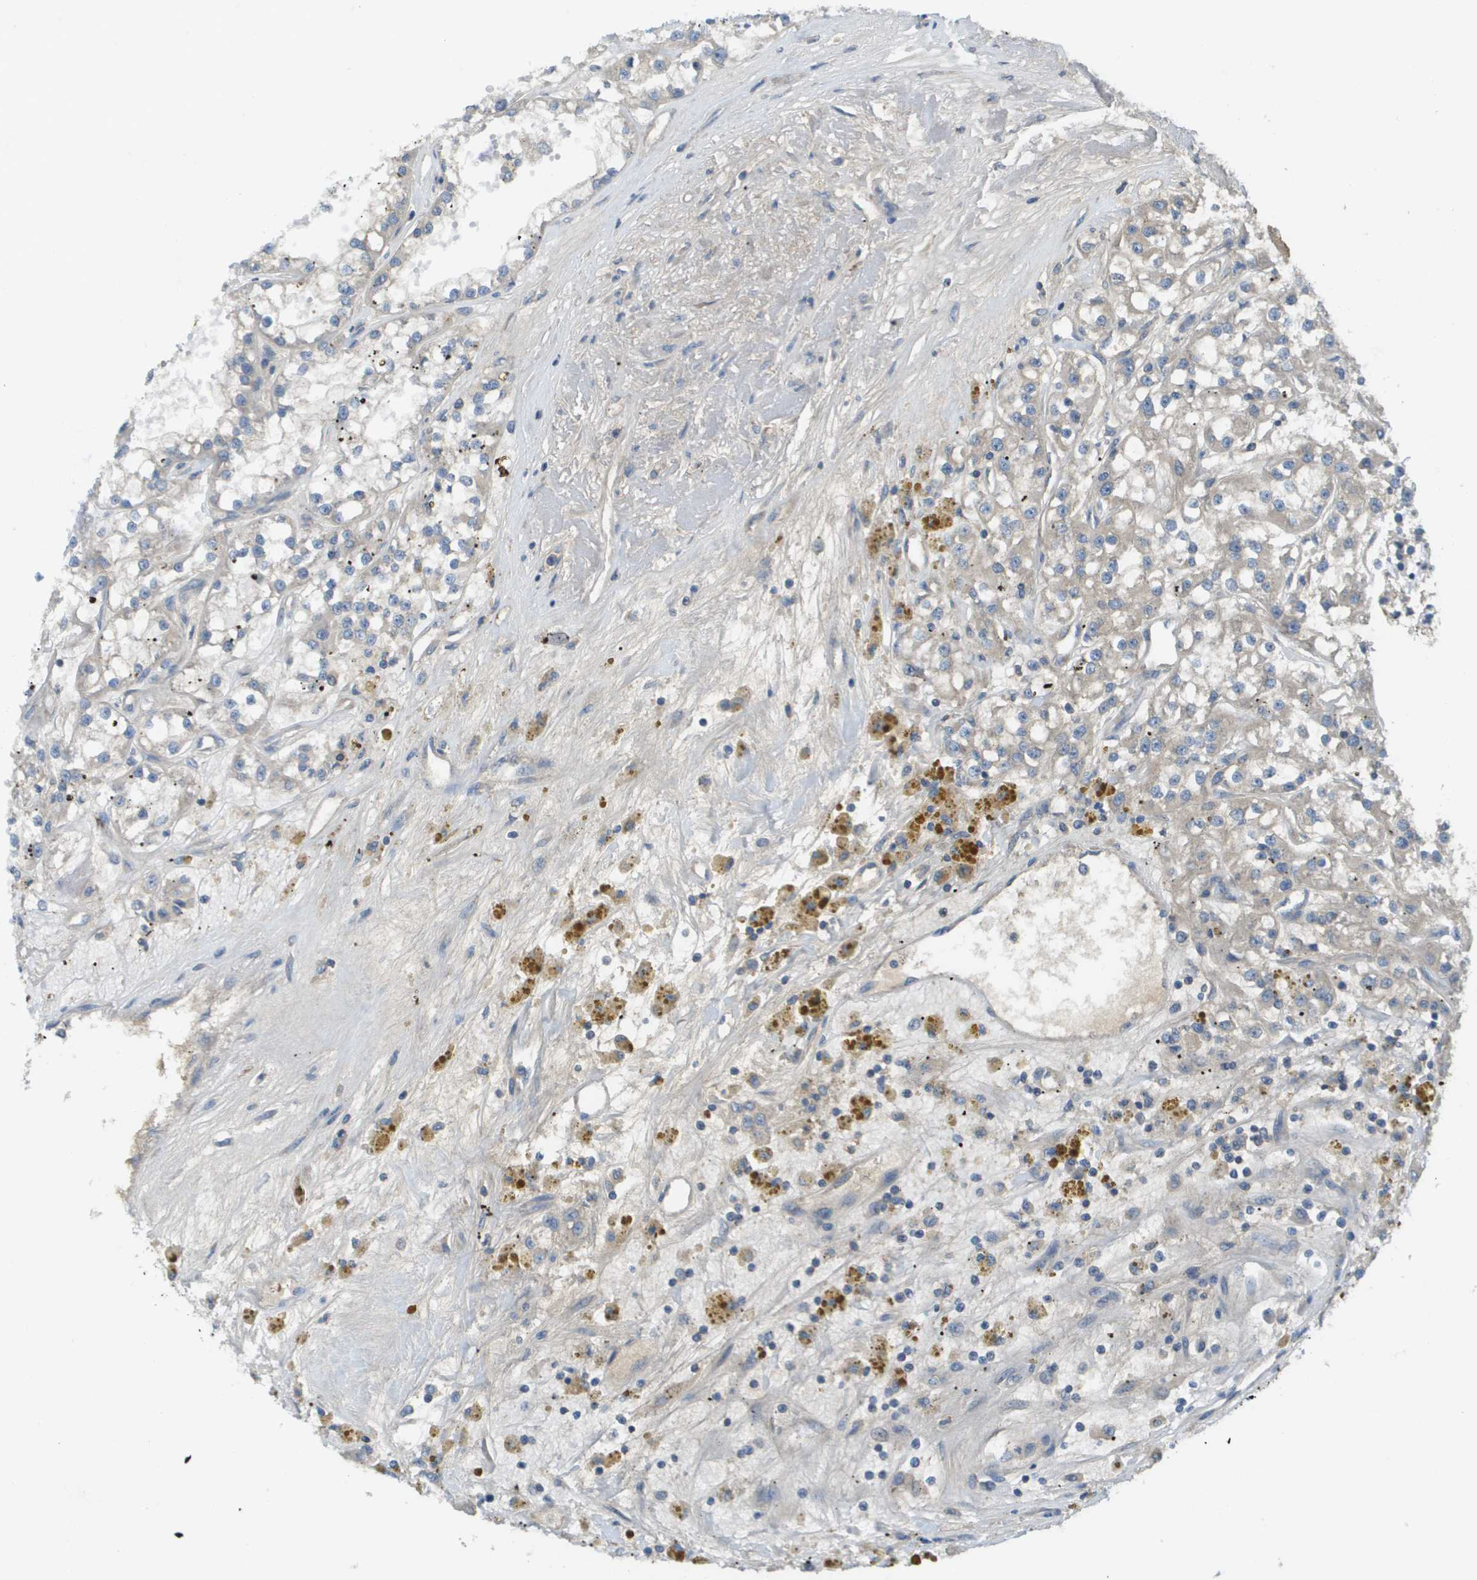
{"staining": {"intensity": "negative", "quantity": "none", "location": "none"}, "tissue": "renal cancer", "cell_type": "Tumor cells", "image_type": "cancer", "snomed": [{"axis": "morphology", "description": "Adenocarcinoma, NOS"}, {"axis": "topography", "description": "Kidney"}], "caption": "Immunohistochemistry (IHC) micrograph of neoplastic tissue: renal cancer stained with DAB (3,3'-diaminobenzidine) demonstrates no significant protein expression in tumor cells.", "gene": "KRT23", "patient": {"sex": "female", "age": 52}}